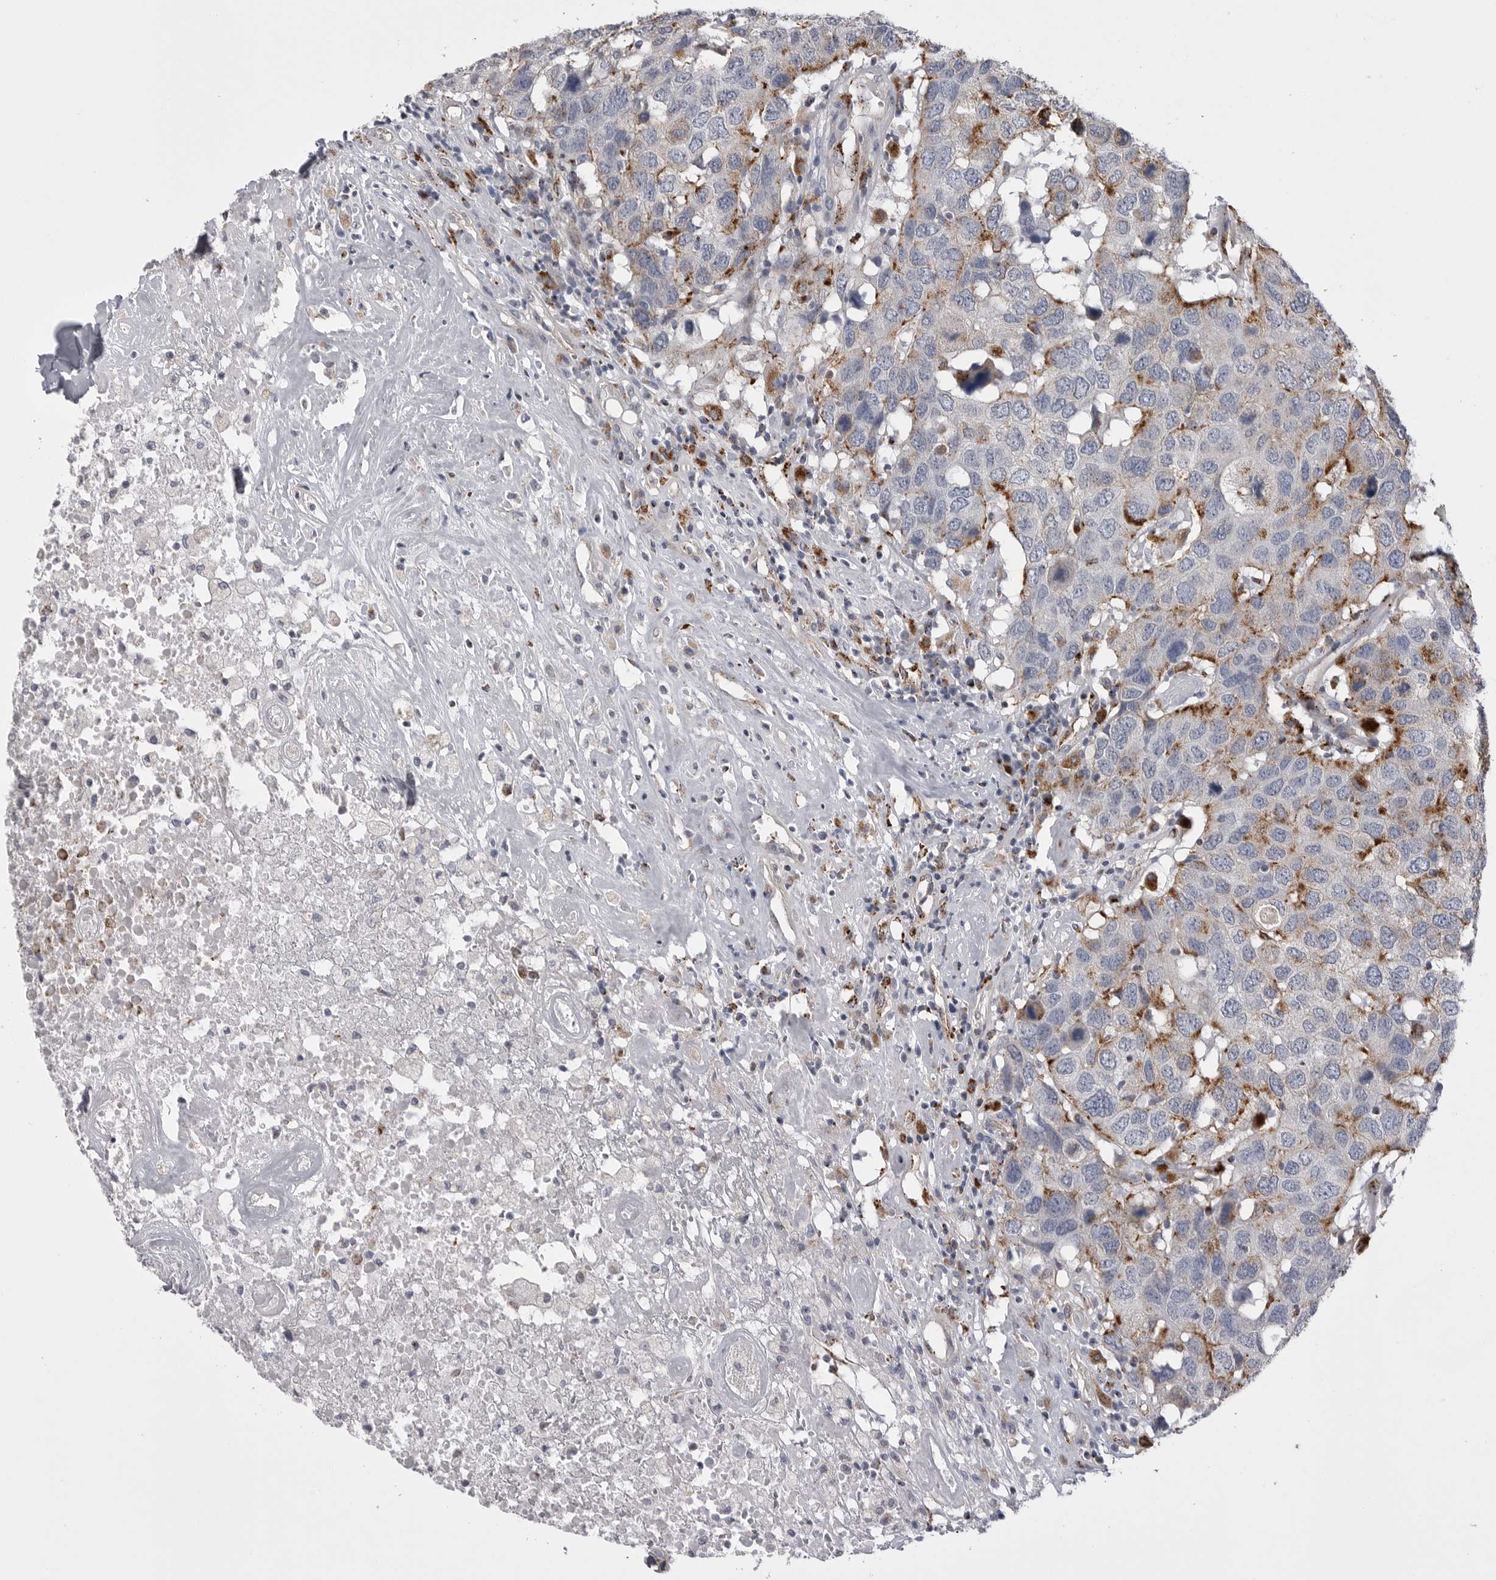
{"staining": {"intensity": "moderate", "quantity": "<25%", "location": "cytoplasmic/membranous"}, "tissue": "head and neck cancer", "cell_type": "Tumor cells", "image_type": "cancer", "snomed": [{"axis": "morphology", "description": "Squamous cell carcinoma, NOS"}, {"axis": "topography", "description": "Head-Neck"}], "caption": "A micrograph showing moderate cytoplasmic/membranous staining in about <25% of tumor cells in head and neck cancer (squamous cell carcinoma), as visualized by brown immunohistochemical staining.", "gene": "PSPN", "patient": {"sex": "male", "age": 66}}